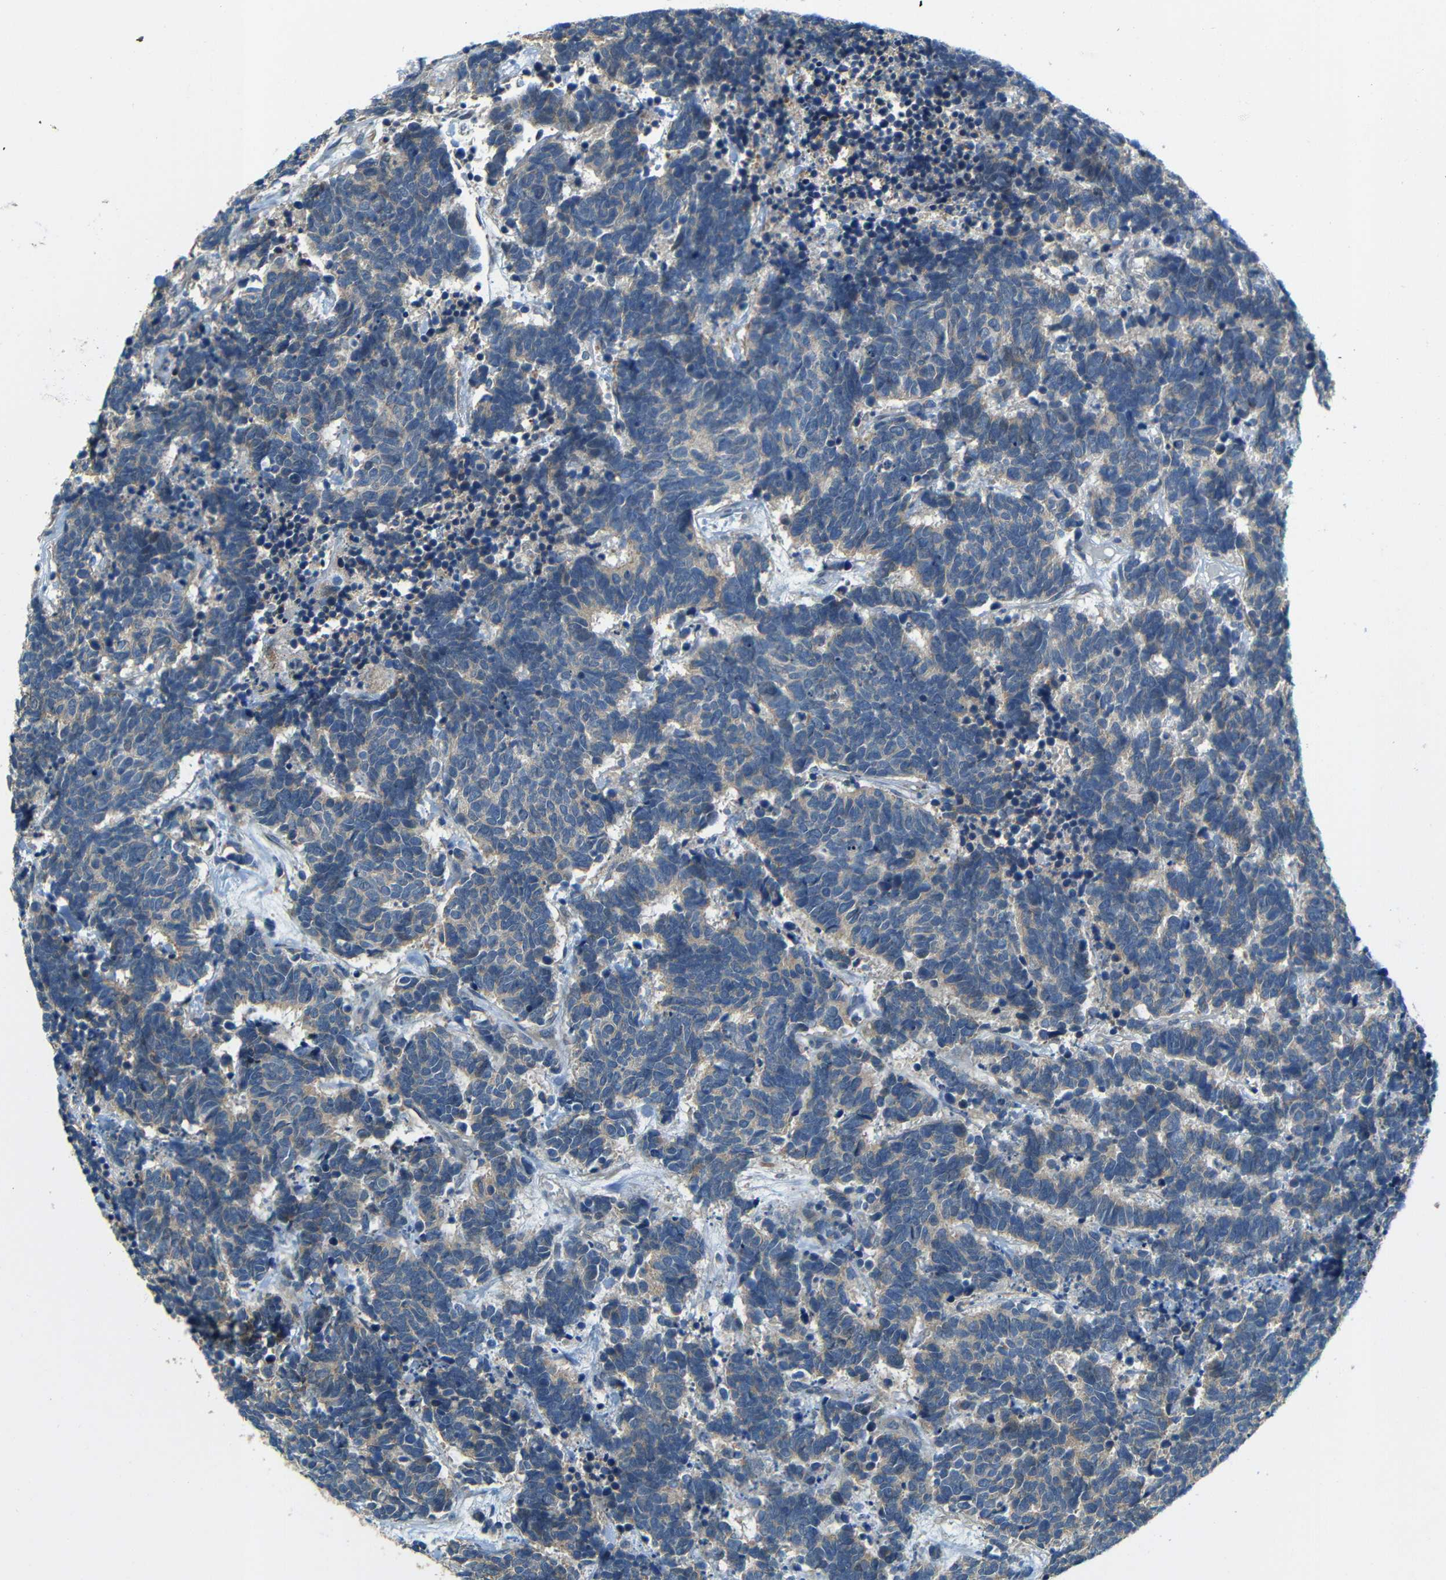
{"staining": {"intensity": "weak", "quantity": "<25%", "location": "cytoplasmic/membranous"}, "tissue": "carcinoid", "cell_type": "Tumor cells", "image_type": "cancer", "snomed": [{"axis": "morphology", "description": "Carcinoma, NOS"}, {"axis": "morphology", "description": "Carcinoid, malignant, NOS"}, {"axis": "topography", "description": "Urinary bladder"}], "caption": "This is an immunohistochemistry (IHC) image of carcinoid. There is no expression in tumor cells.", "gene": "FNDC3A", "patient": {"sex": "male", "age": 57}}